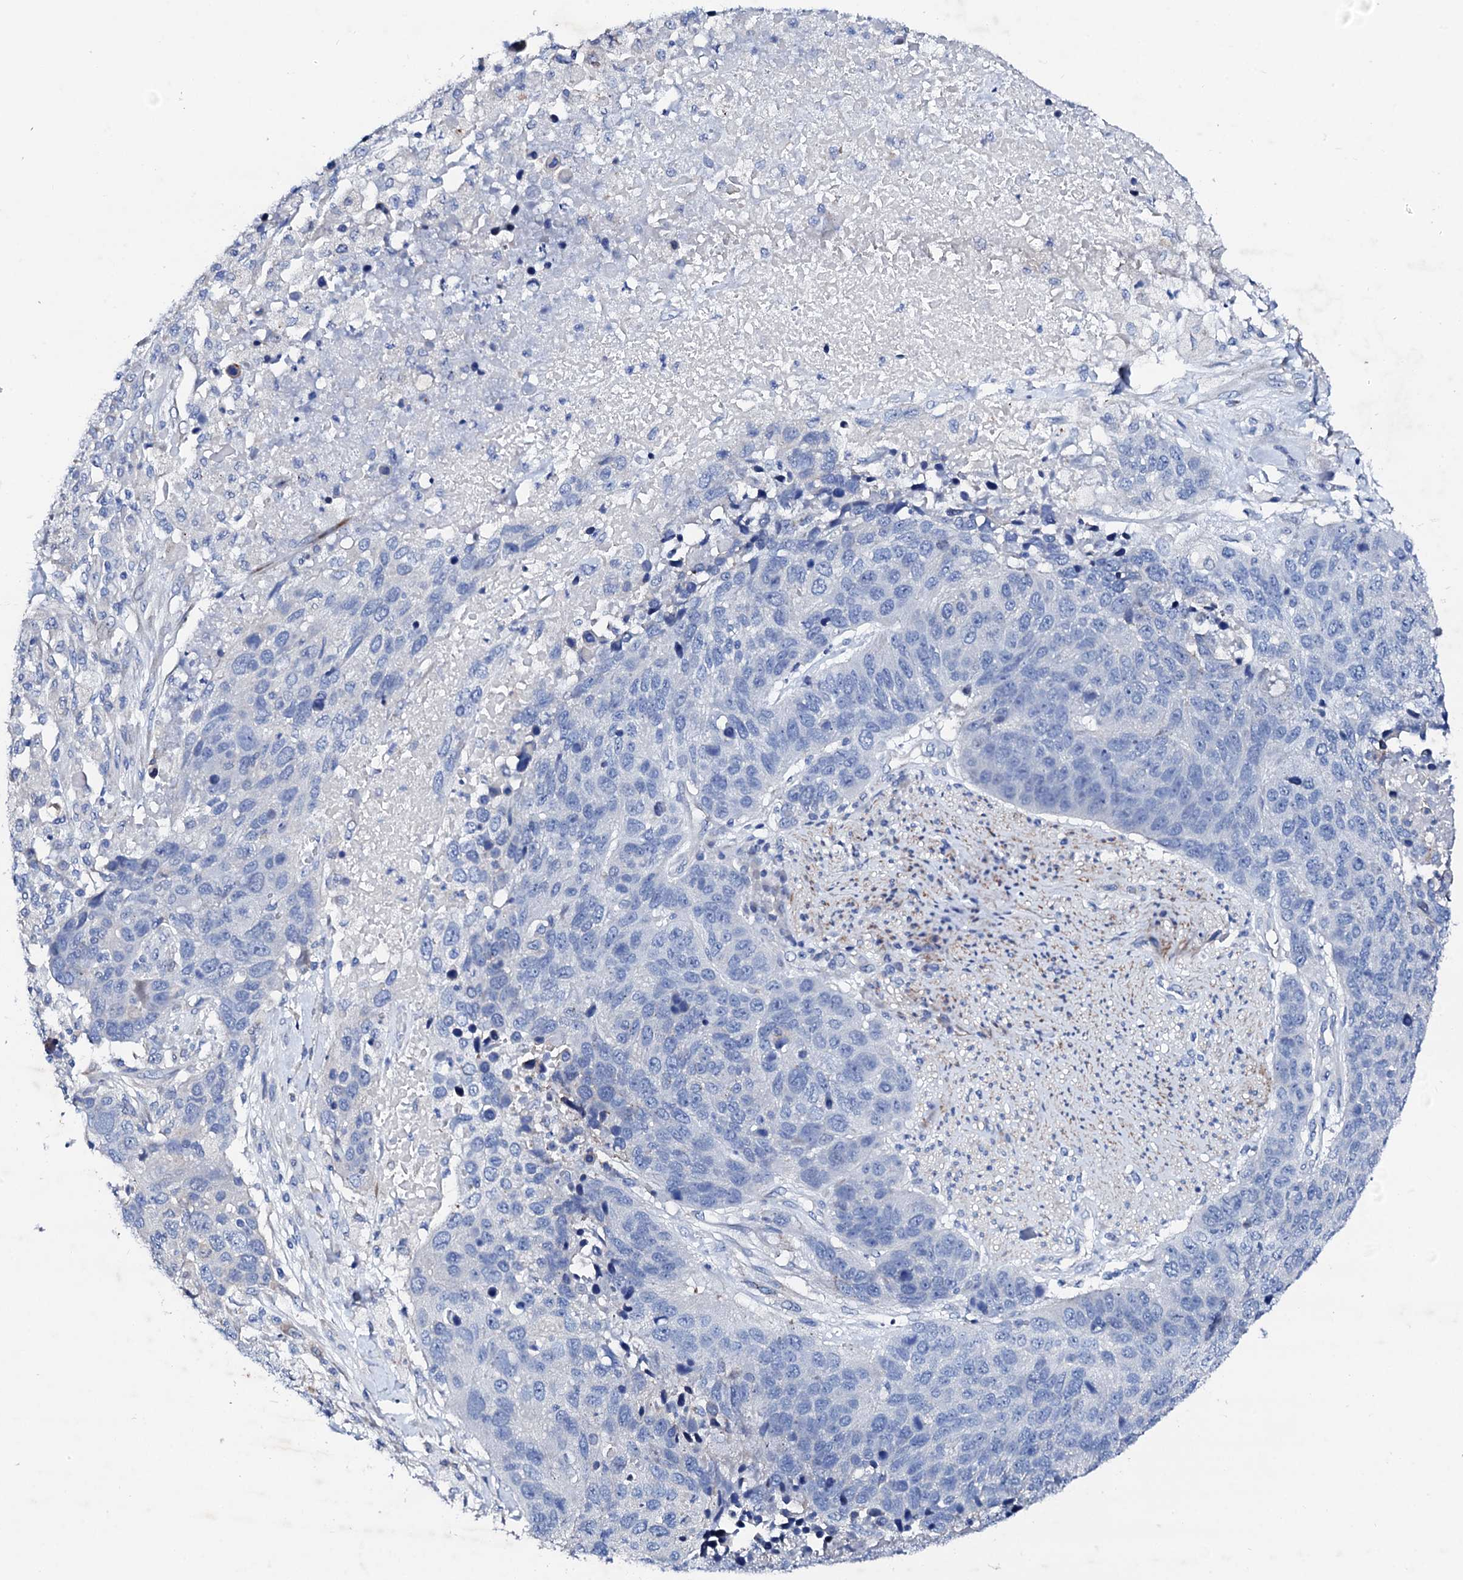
{"staining": {"intensity": "negative", "quantity": "none", "location": "none"}, "tissue": "lung cancer", "cell_type": "Tumor cells", "image_type": "cancer", "snomed": [{"axis": "morphology", "description": "Normal tissue, NOS"}, {"axis": "morphology", "description": "Squamous cell carcinoma, NOS"}, {"axis": "topography", "description": "Lymph node"}, {"axis": "topography", "description": "Lung"}], "caption": "The IHC photomicrograph has no significant positivity in tumor cells of lung cancer tissue.", "gene": "TRDN", "patient": {"sex": "male", "age": 66}}